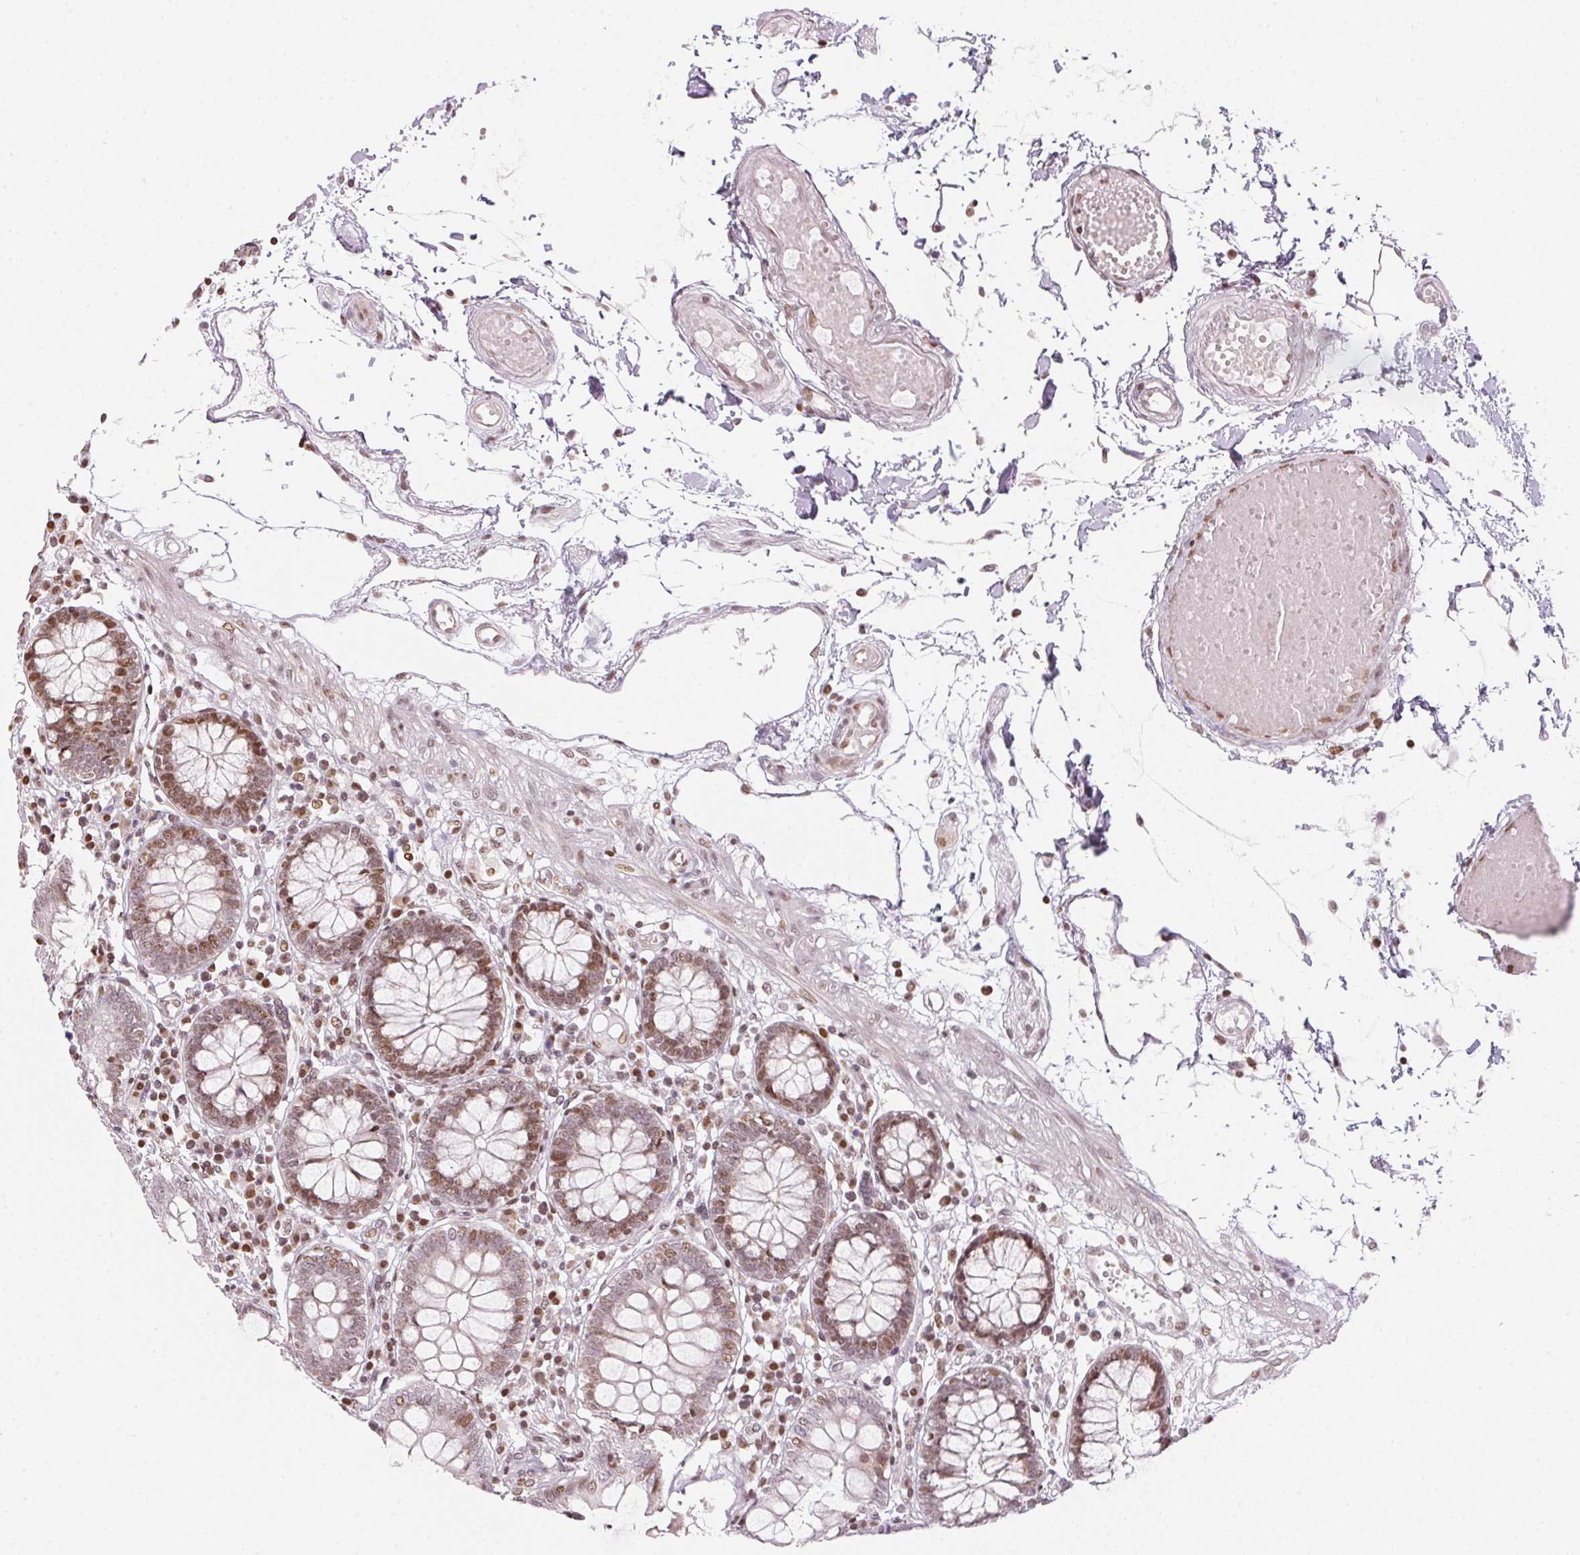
{"staining": {"intensity": "weak", "quantity": "25%-75%", "location": "nuclear"}, "tissue": "colon", "cell_type": "Endothelial cells", "image_type": "normal", "snomed": [{"axis": "morphology", "description": "Normal tissue, NOS"}, {"axis": "morphology", "description": "Adenocarcinoma, NOS"}, {"axis": "topography", "description": "Colon"}], "caption": "This is an image of immunohistochemistry (IHC) staining of normal colon, which shows weak staining in the nuclear of endothelial cells.", "gene": "KAT6A", "patient": {"sex": "male", "age": 83}}